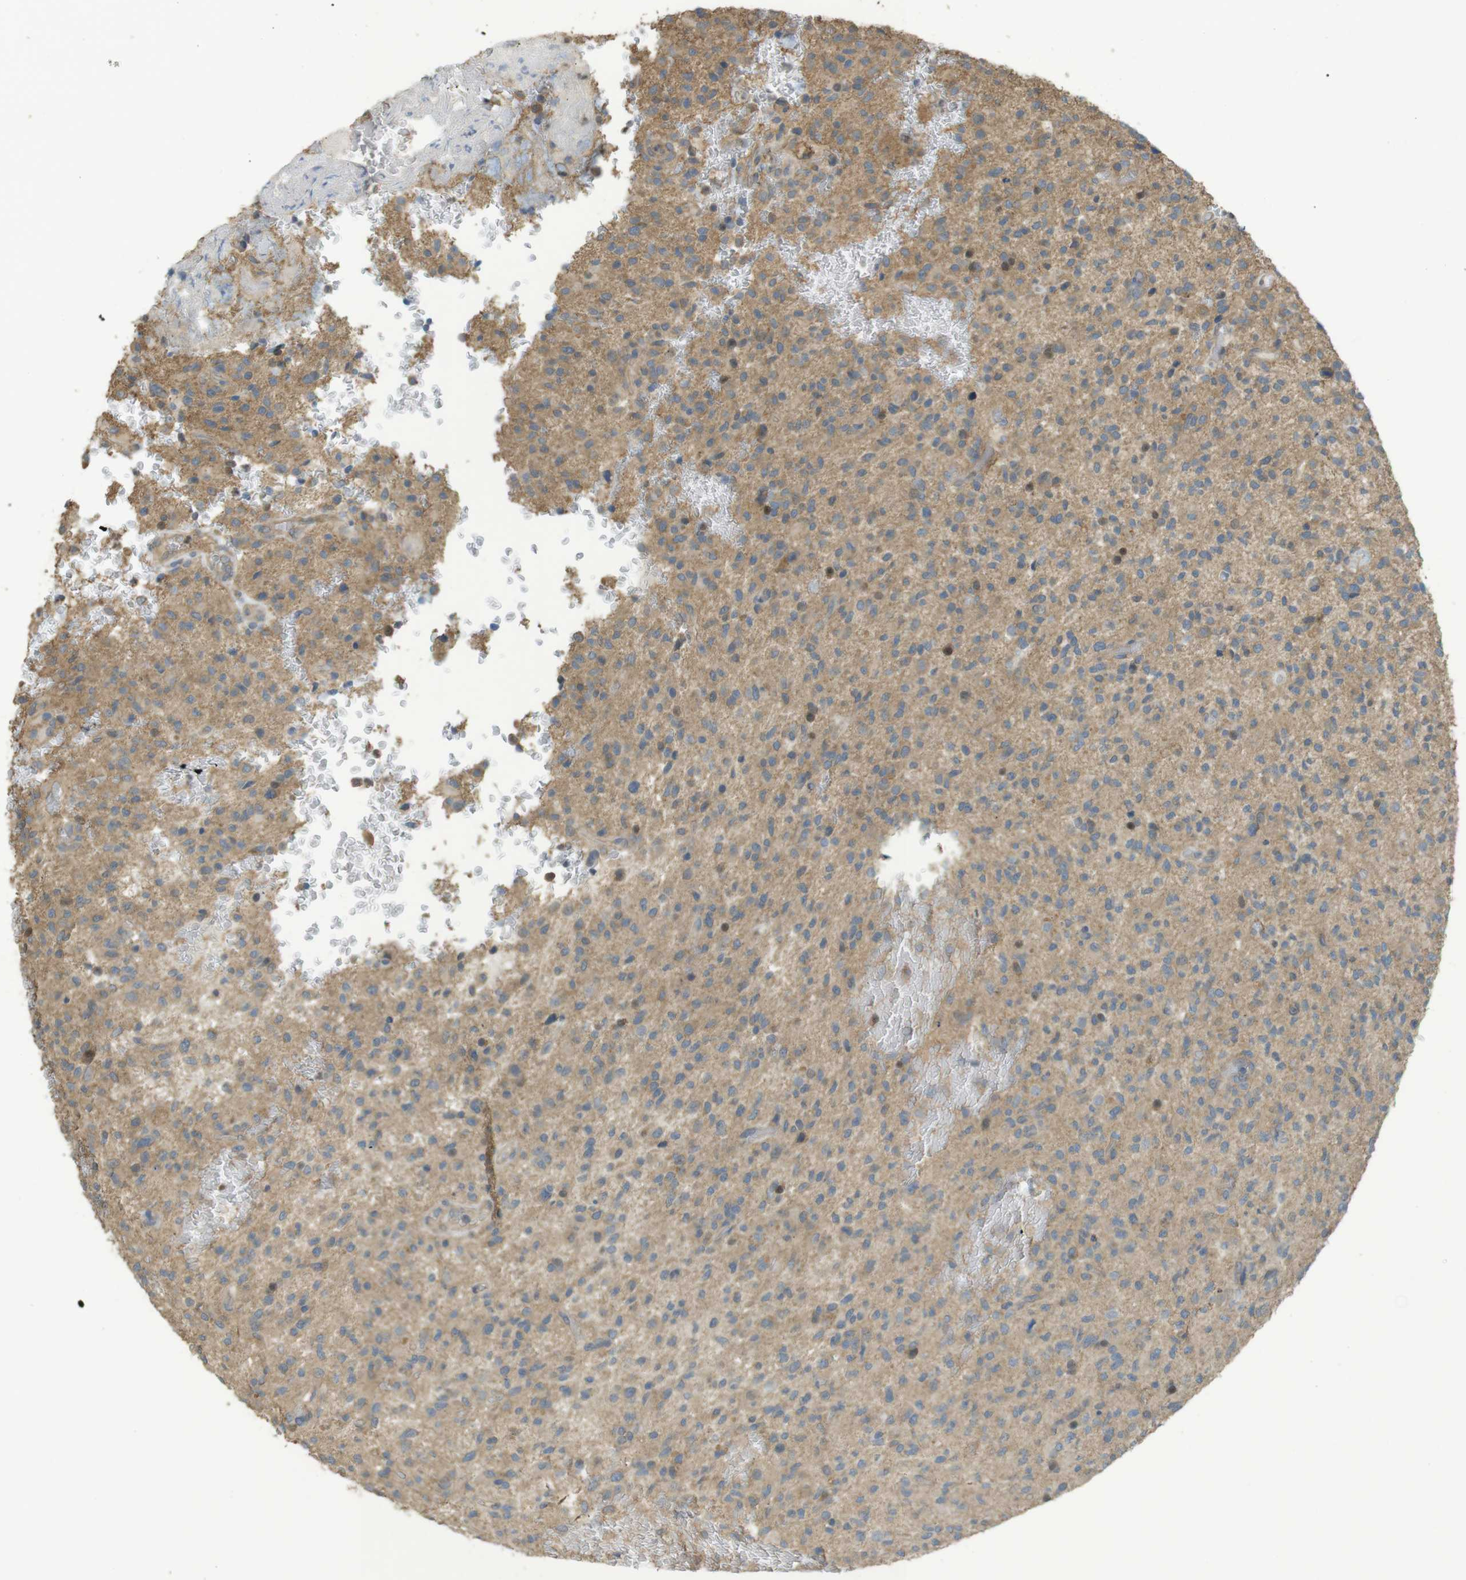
{"staining": {"intensity": "weak", "quantity": "25%-75%", "location": "cytoplasmic/membranous"}, "tissue": "glioma", "cell_type": "Tumor cells", "image_type": "cancer", "snomed": [{"axis": "morphology", "description": "Glioma, malignant, High grade"}, {"axis": "topography", "description": "Brain"}], "caption": "A brown stain labels weak cytoplasmic/membranous staining of a protein in human malignant high-grade glioma tumor cells. (DAB (3,3'-diaminobenzidine) IHC, brown staining for protein, blue staining for nuclei).", "gene": "ZDHHC20", "patient": {"sex": "male", "age": 71}}